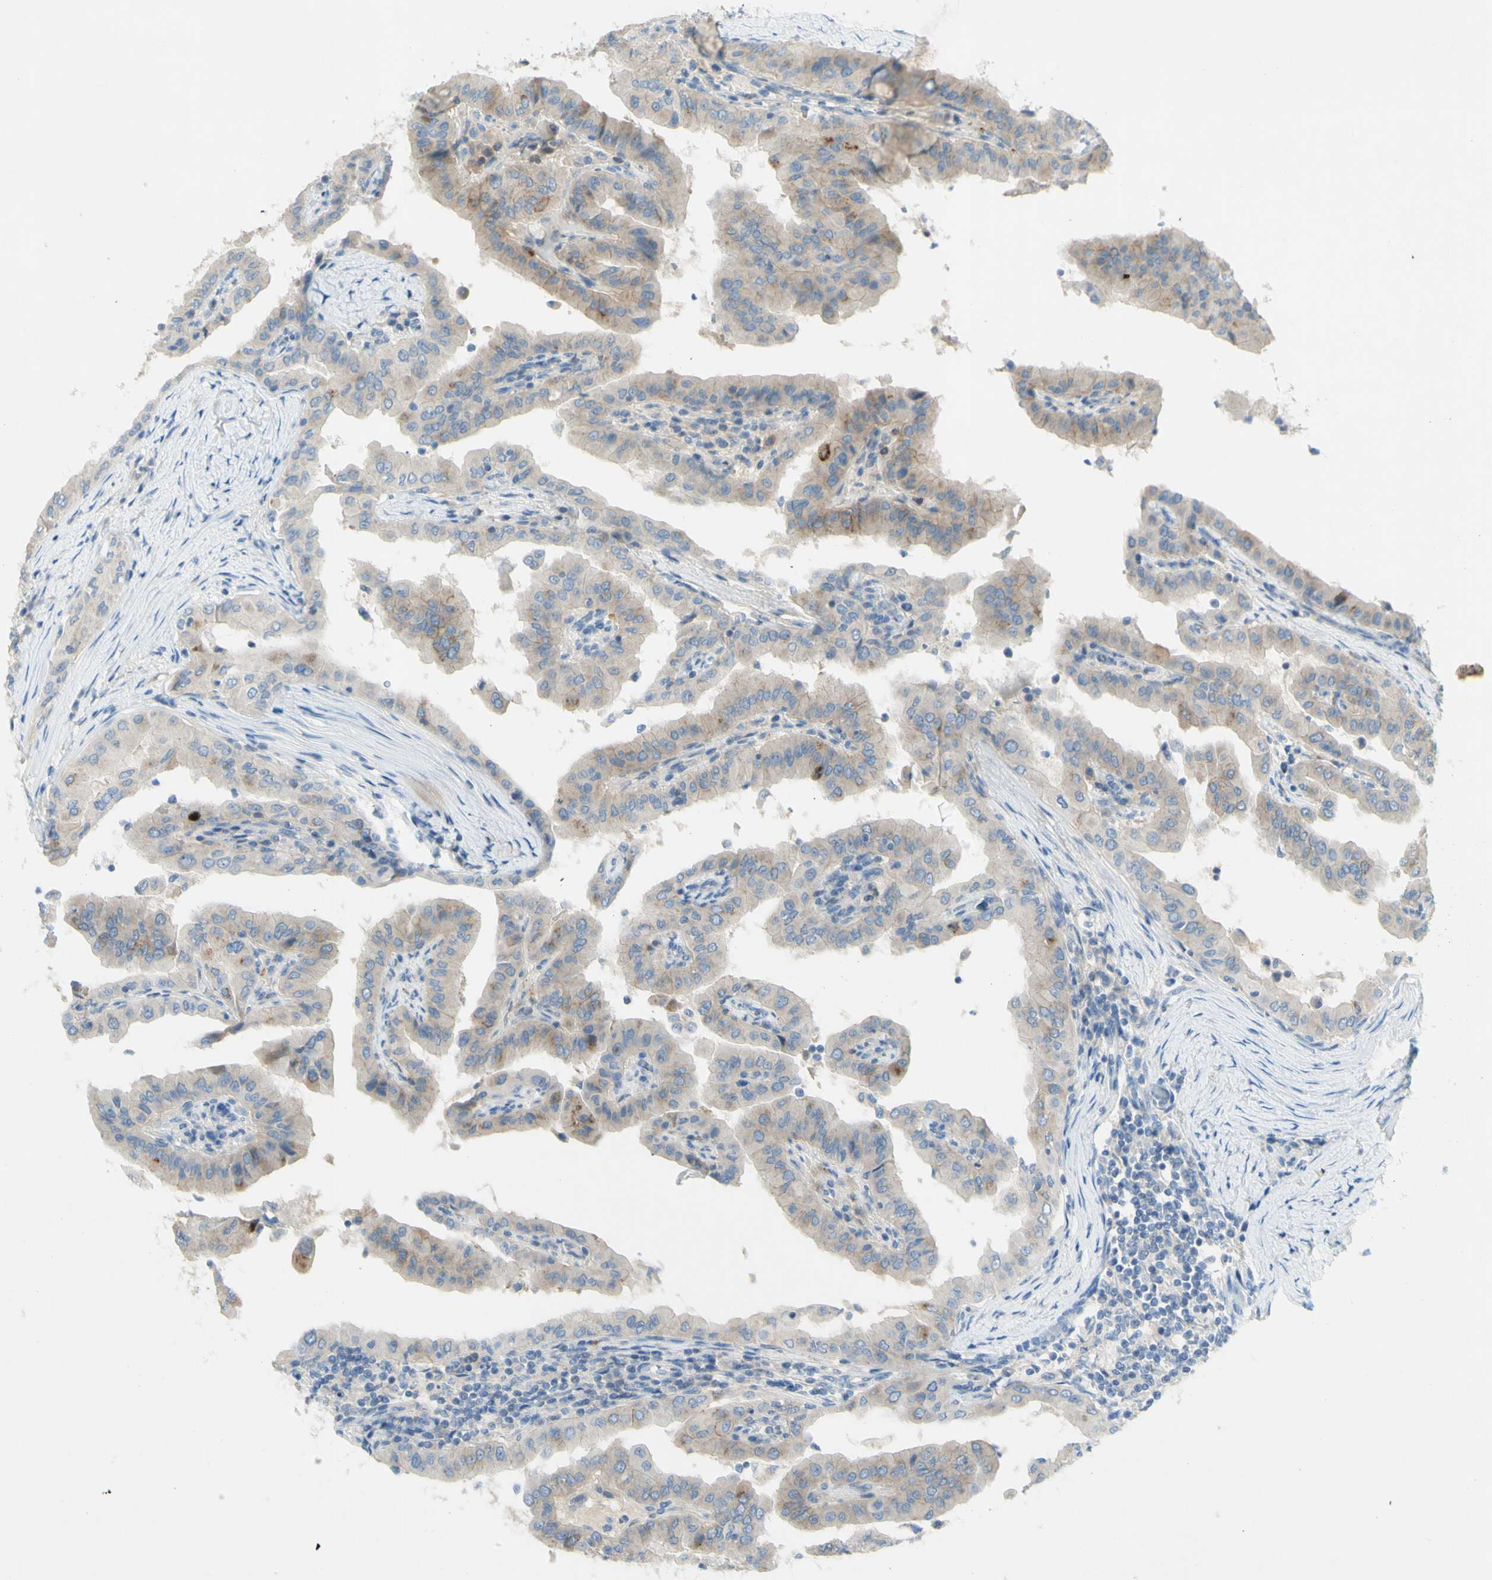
{"staining": {"intensity": "weak", "quantity": ">75%", "location": "cytoplasmic/membranous"}, "tissue": "thyroid cancer", "cell_type": "Tumor cells", "image_type": "cancer", "snomed": [{"axis": "morphology", "description": "Papillary adenocarcinoma, NOS"}, {"axis": "topography", "description": "Thyroid gland"}], "caption": "Approximately >75% of tumor cells in thyroid cancer (papillary adenocarcinoma) reveal weak cytoplasmic/membranous protein positivity as visualized by brown immunohistochemical staining.", "gene": "GDF15", "patient": {"sex": "male", "age": 33}}